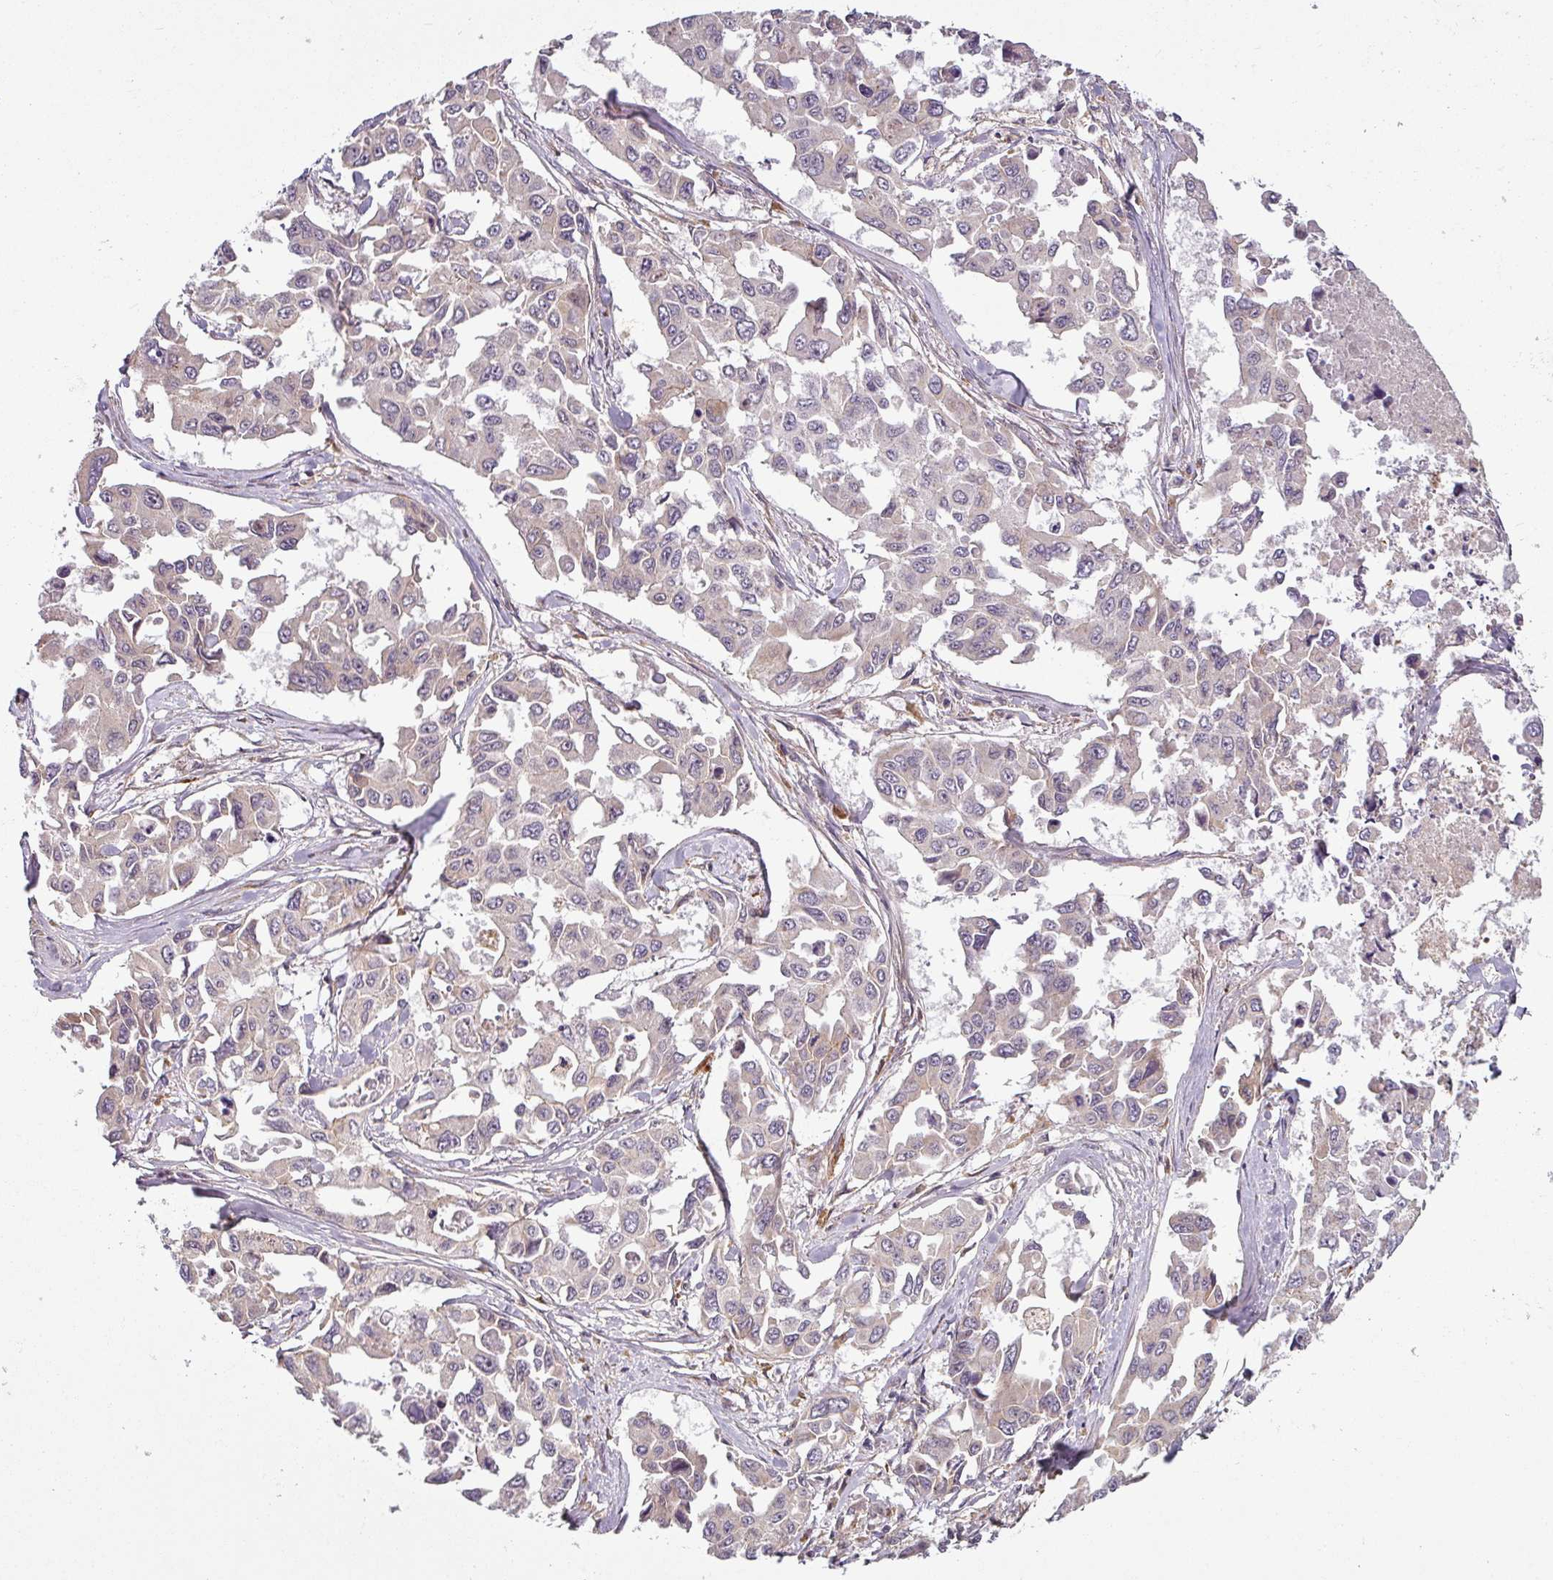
{"staining": {"intensity": "weak", "quantity": "<25%", "location": "cytoplasmic/membranous"}, "tissue": "lung cancer", "cell_type": "Tumor cells", "image_type": "cancer", "snomed": [{"axis": "morphology", "description": "Adenocarcinoma, NOS"}, {"axis": "topography", "description": "Lung"}], "caption": "Immunohistochemistry micrograph of human adenocarcinoma (lung) stained for a protein (brown), which shows no positivity in tumor cells. The staining is performed using DAB brown chromogen with nuclei counter-stained in using hematoxylin.", "gene": "DIMT1", "patient": {"sex": "male", "age": 64}}